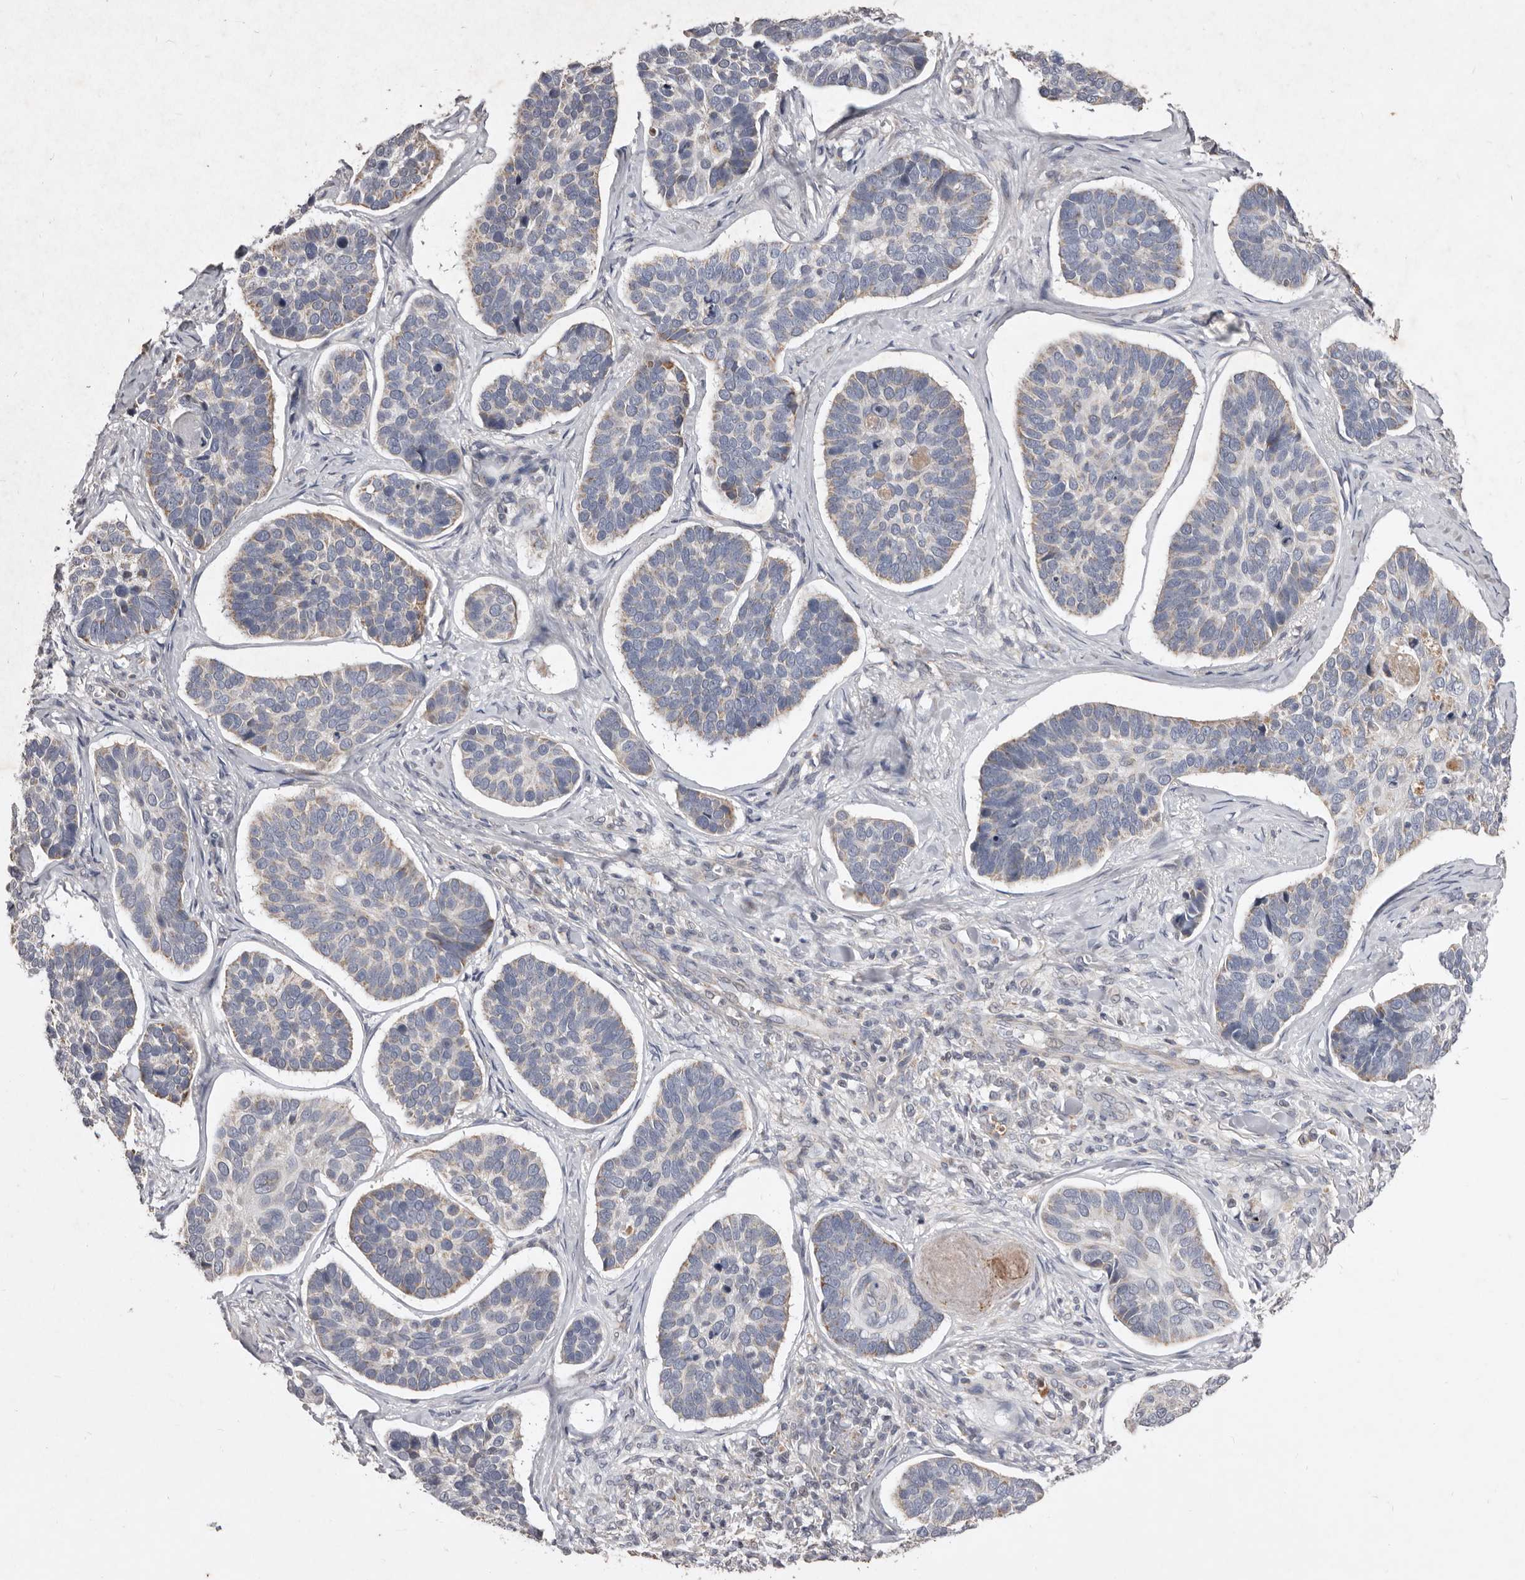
{"staining": {"intensity": "negative", "quantity": "none", "location": "none"}, "tissue": "skin cancer", "cell_type": "Tumor cells", "image_type": "cancer", "snomed": [{"axis": "morphology", "description": "Basal cell carcinoma"}, {"axis": "topography", "description": "Skin"}], "caption": "Immunohistochemical staining of skin basal cell carcinoma reveals no significant expression in tumor cells.", "gene": "CXCL14", "patient": {"sex": "male", "age": 62}}